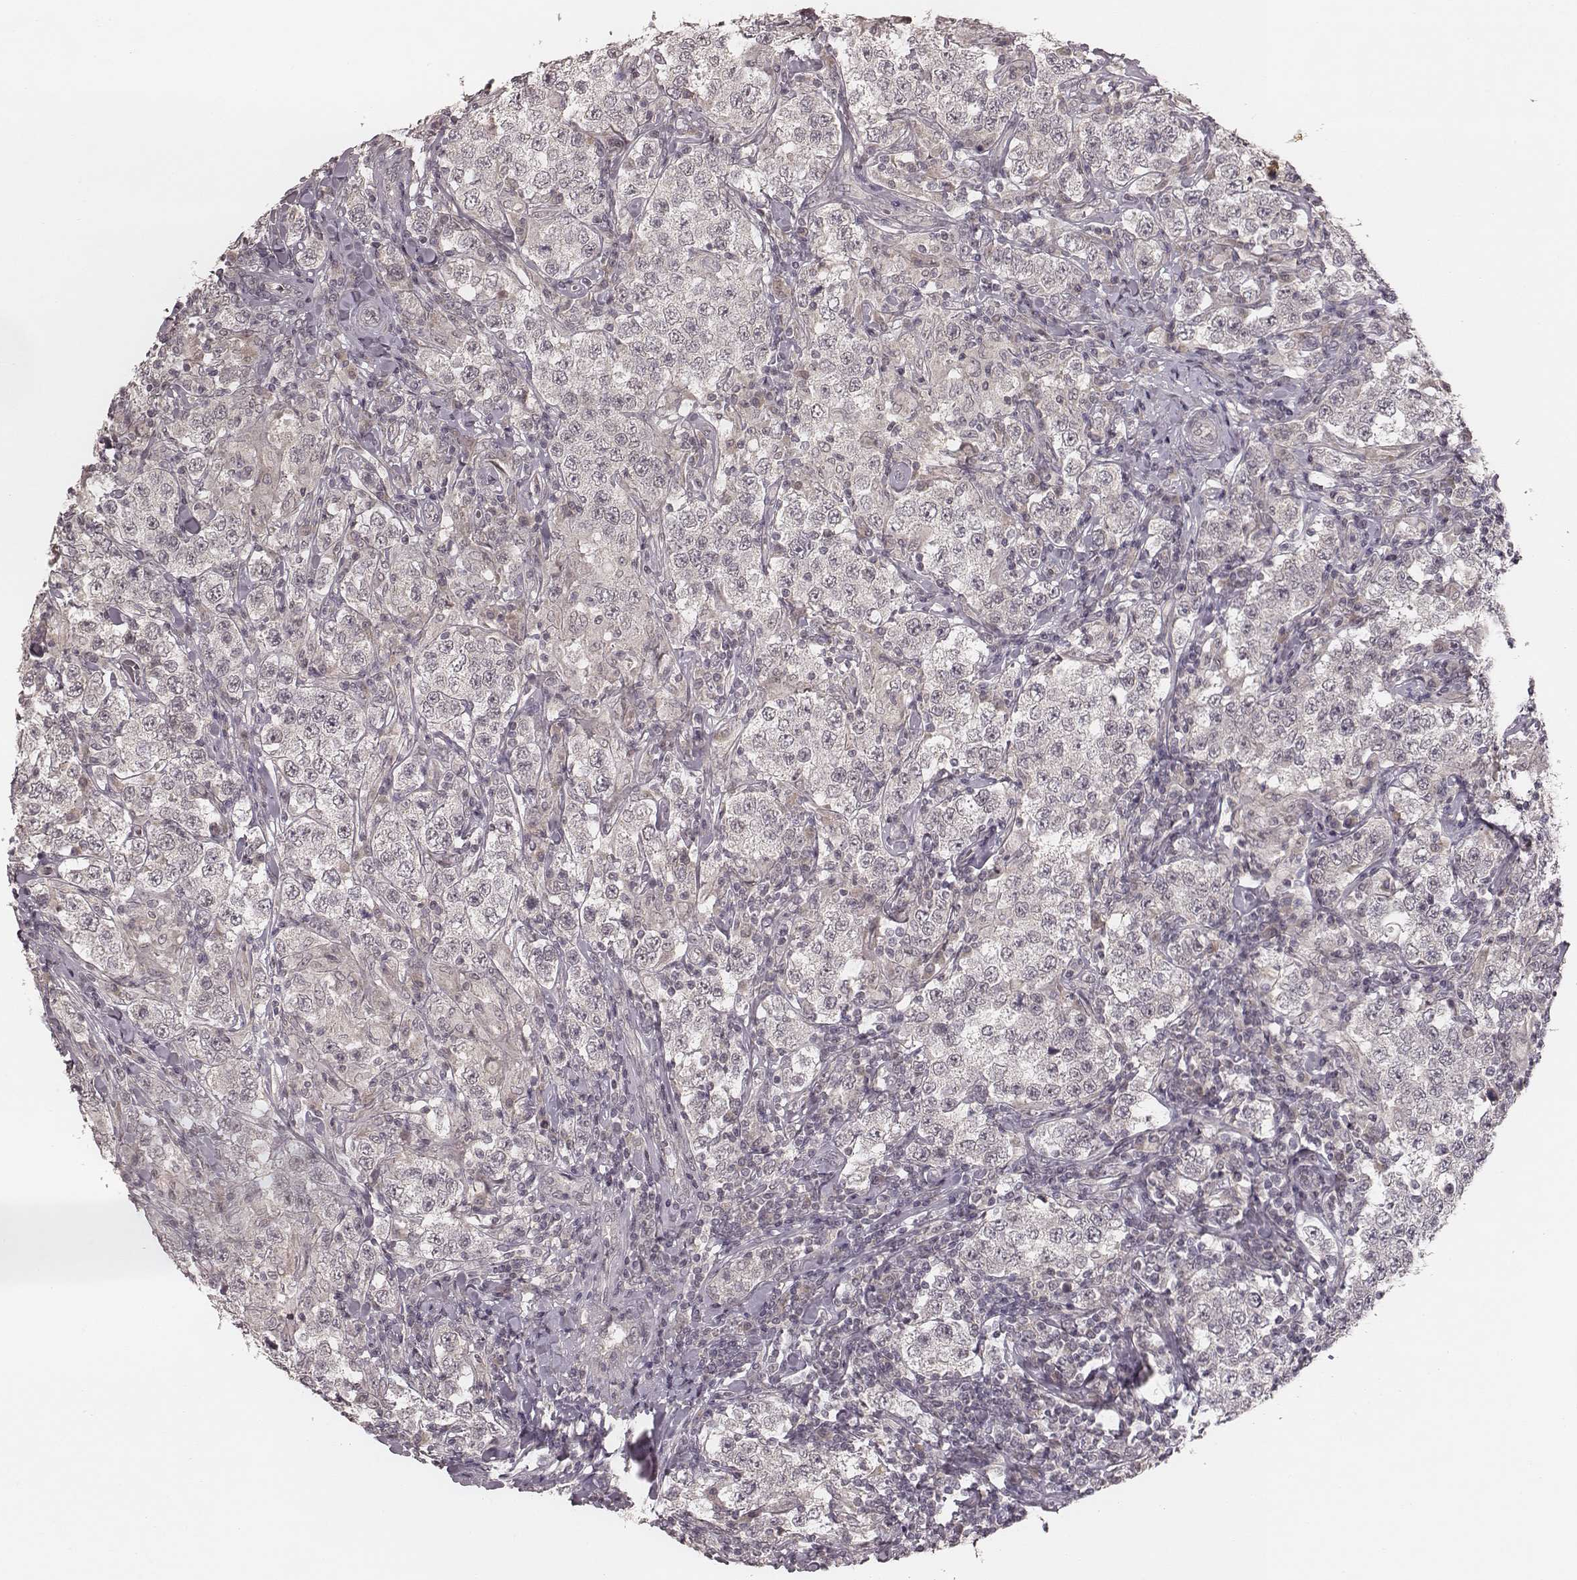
{"staining": {"intensity": "negative", "quantity": "none", "location": "none"}, "tissue": "testis cancer", "cell_type": "Tumor cells", "image_type": "cancer", "snomed": [{"axis": "morphology", "description": "Seminoma, NOS"}, {"axis": "morphology", "description": "Carcinoma, Embryonal, NOS"}, {"axis": "topography", "description": "Testis"}], "caption": "IHC micrograph of embryonal carcinoma (testis) stained for a protein (brown), which shows no expression in tumor cells.", "gene": "LY6K", "patient": {"sex": "male", "age": 41}}